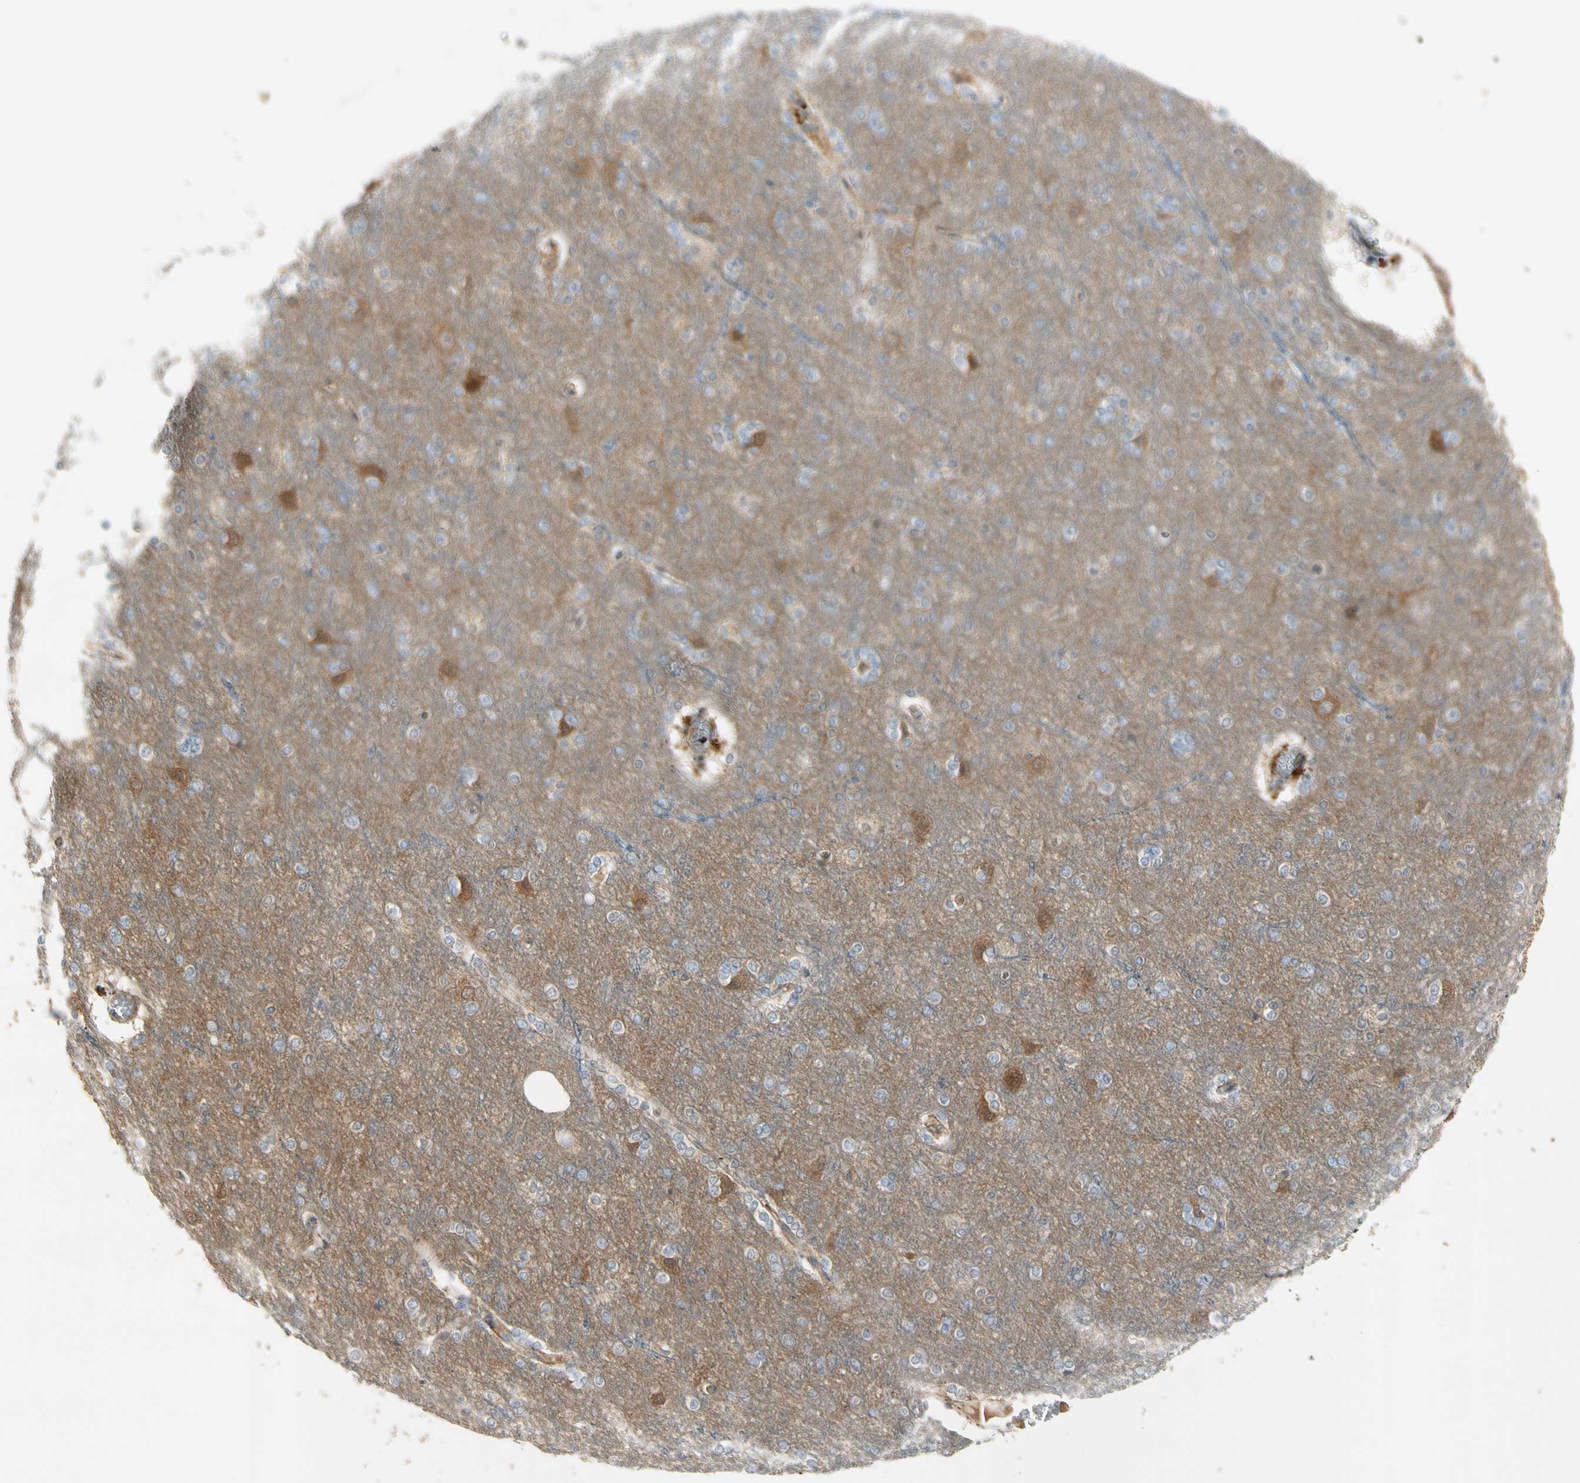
{"staining": {"intensity": "moderate", "quantity": ">75%", "location": "cytoplasmic/membranous"}, "tissue": "cerebral cortex", "cell_type": "Endothelial cells", "image_type": "normal", "snomed": [{"axis": "morphology", "description": "Normal tissue, NOS"}, {"axis": "topography", "description": "Cerebral cortex"}], "caption": "Immunohistochemistry (IHC) (DAB) staining of benign human cerebral cortex reveals moderate cytoplasmic/membranous protein positivity in about >75% of endothelial cells. (IHC, brightfield microscopy, high magnification).", "gene": "PPP3CB", "patient": {"sex": "female", "age": 54}}